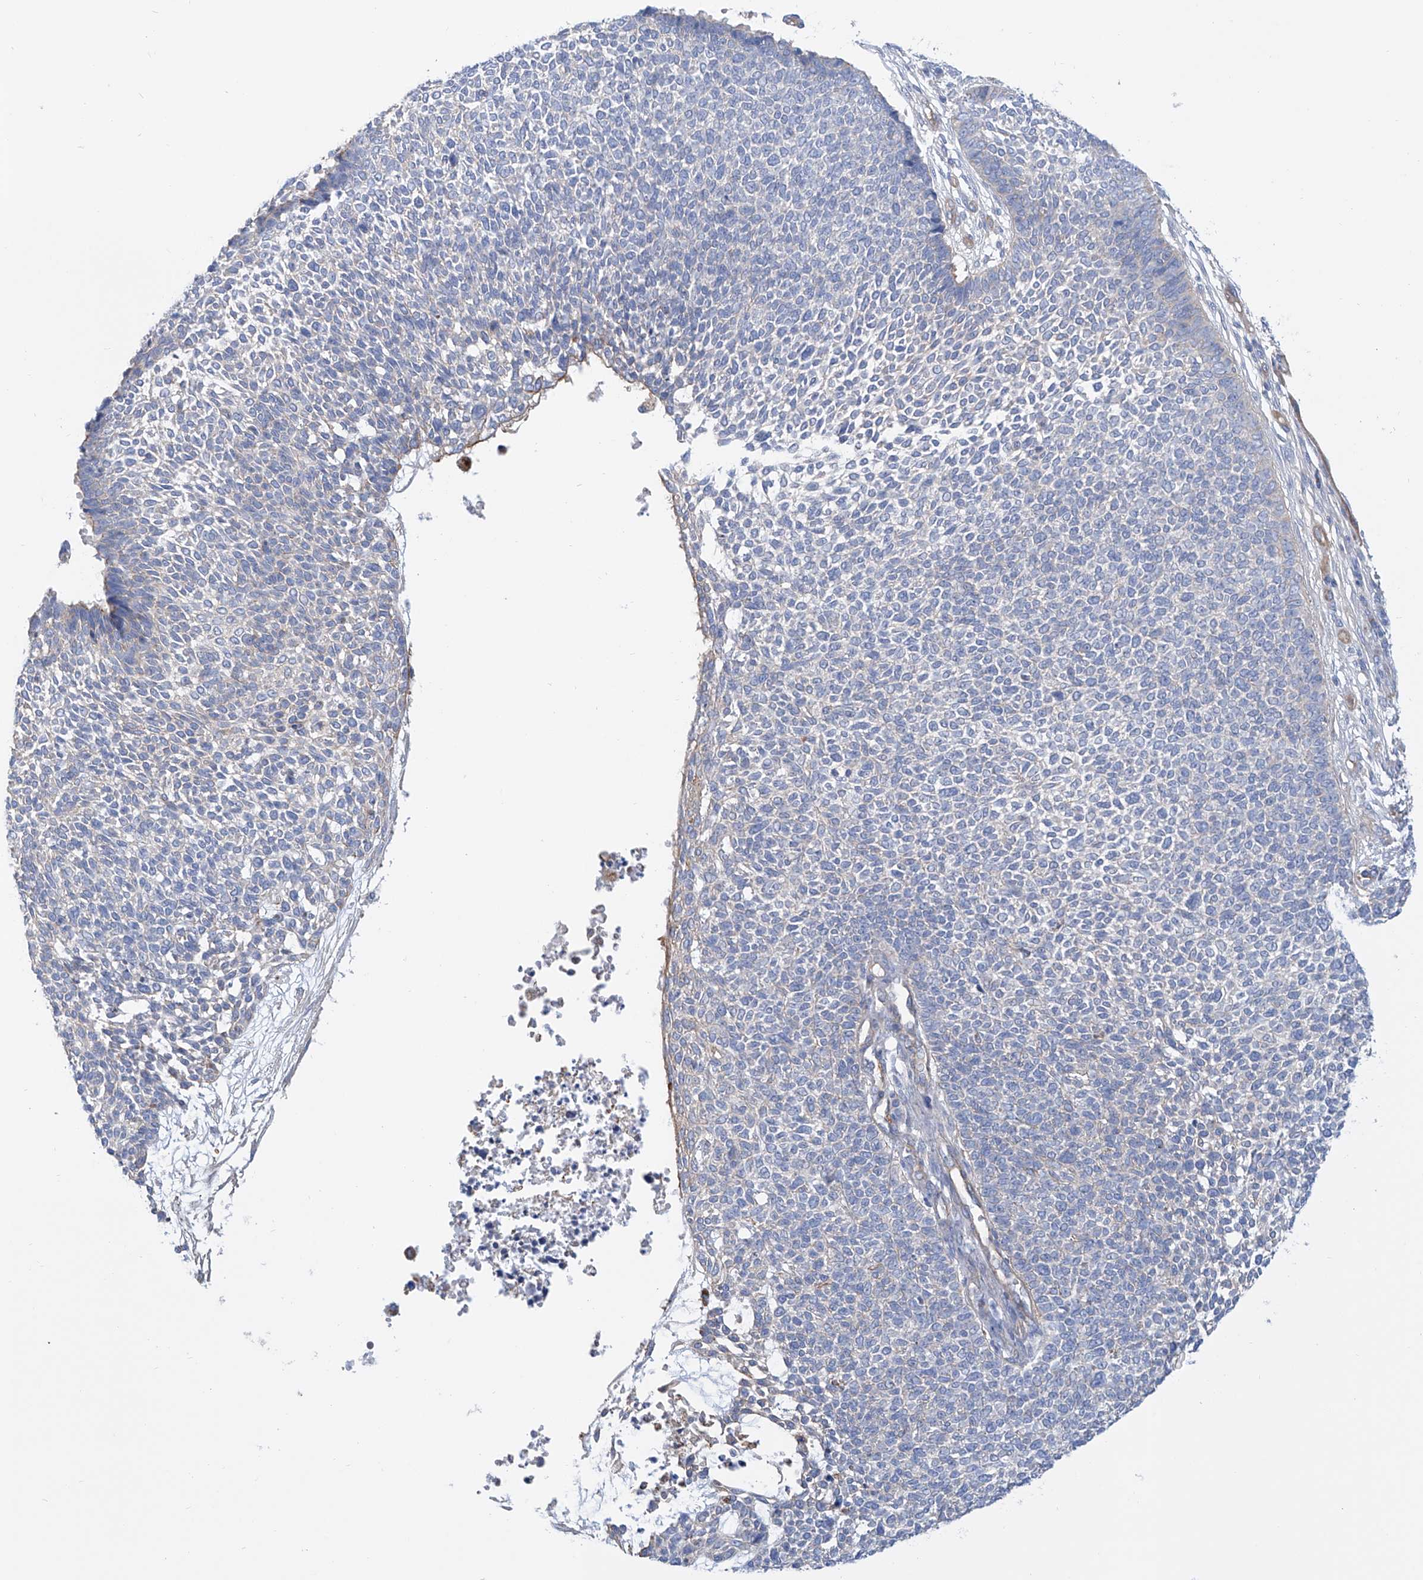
{"staining": {"intensity": "negative", "quantity": "none", "location": "none"}, "tissue": "skin cancer", "cell_type": "Tumor cells", "image_type": "cancer", "snomed": [{"axis": "morphology", "description": "Basal cell carcinoma"}, {"axis": "topography", "description": "Skin"}], "caption": "DAB immunohistochemical staining of skin cancer (basal cell carcinoma) shows no significant staining in tumor cells.", "gene": "TMEM209", "patient": {"sex": "female", "age": 84}}